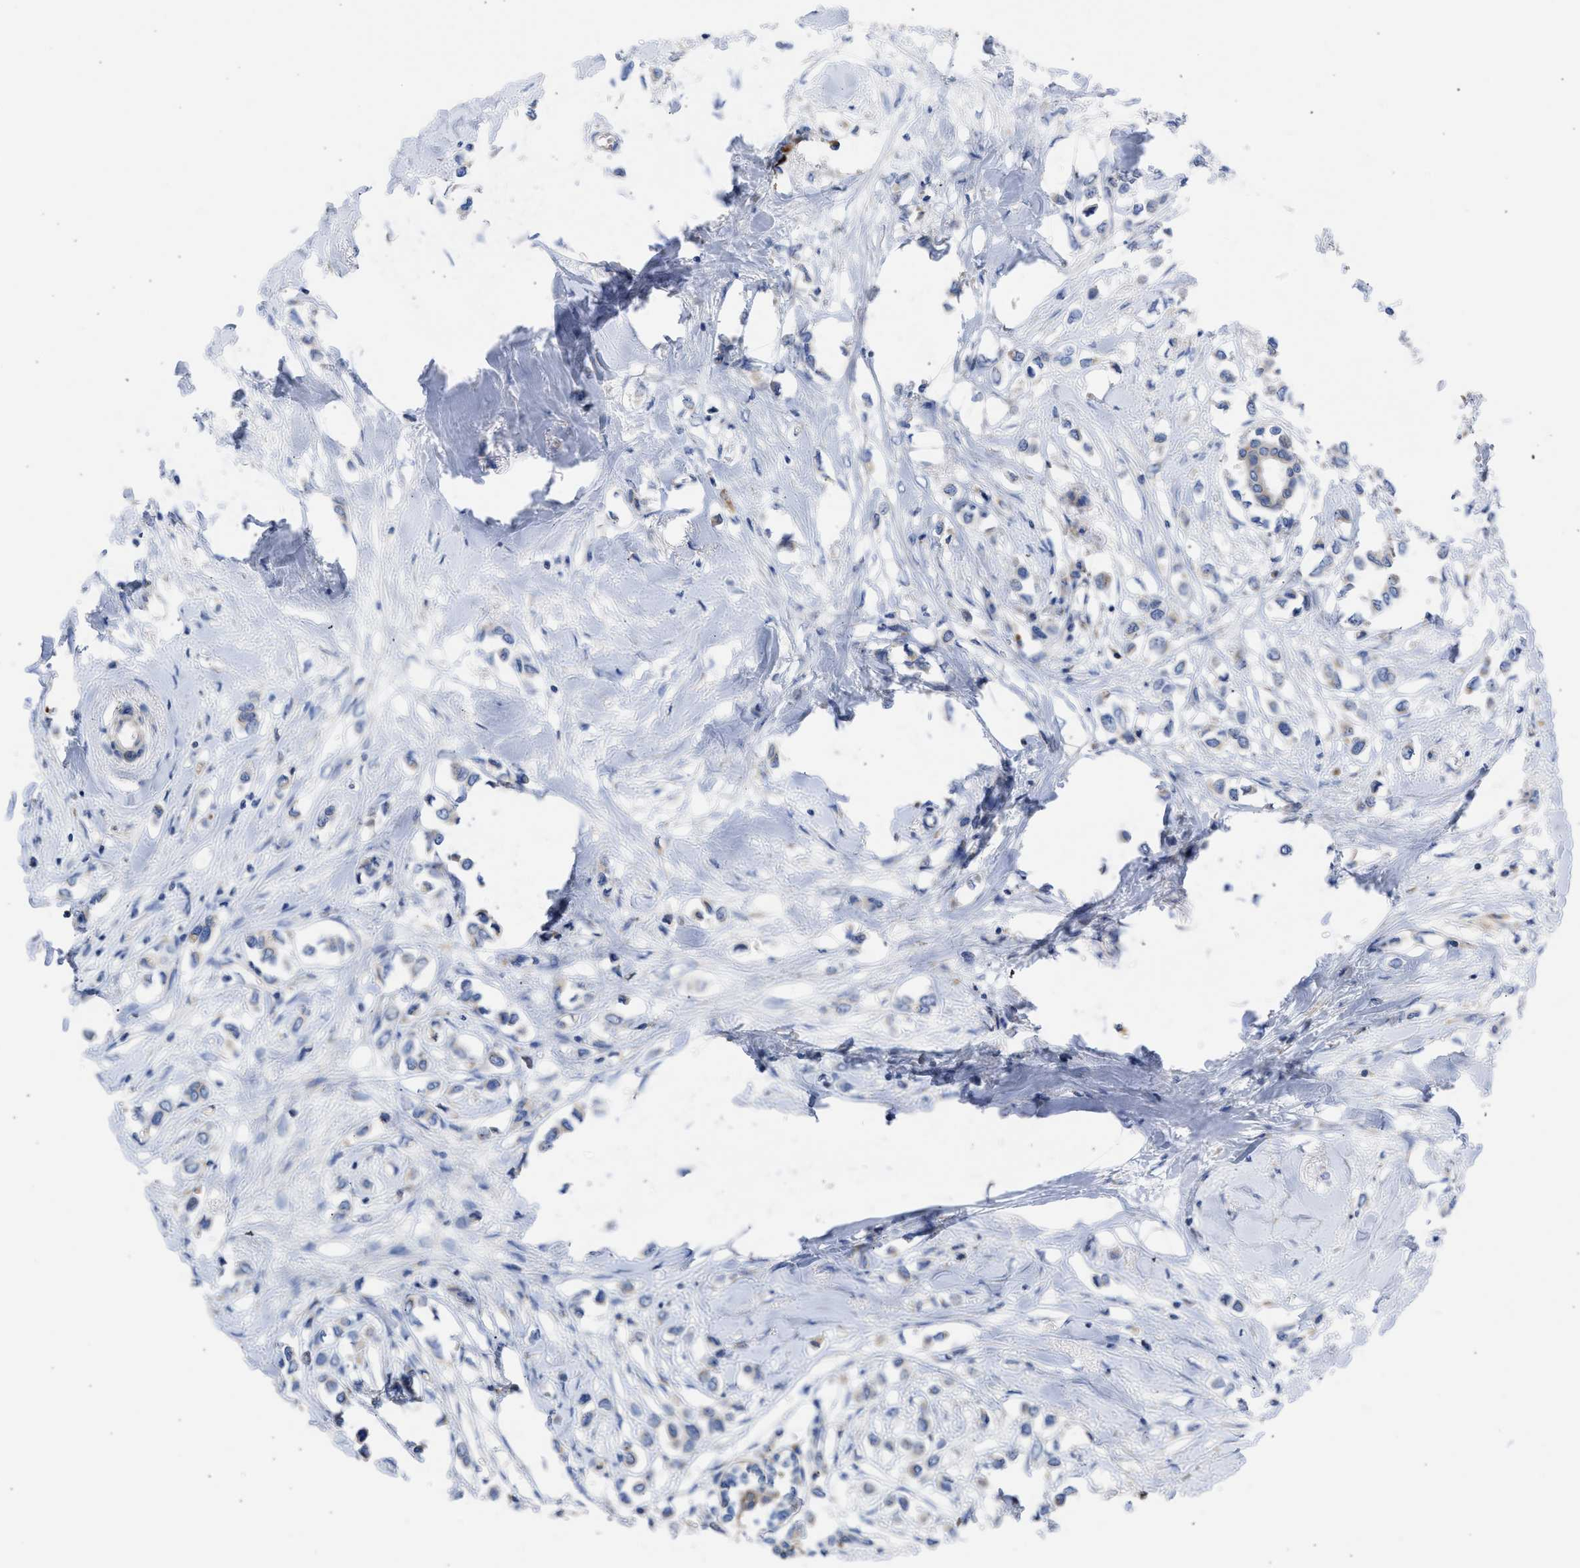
{"staining": {"intensity": "weak", "quantity": "<25%", "location": "cytoplasmic/membranous"}, "tissue": "breast cancer", "cell_type": "Tumor cells", "image_type": "cancer", "snomed": [{"axis": "morphology", "description": "Lobular carcinoma"}, {"axis": "topography", "description": "Breast"}], "caption": "A histopathology image of breast lobular carcinoma stained for a protein exhibits no brown staining in tumor cells.", "gene": "BTG3", "patient": {"sex": "female", "age": 51}}